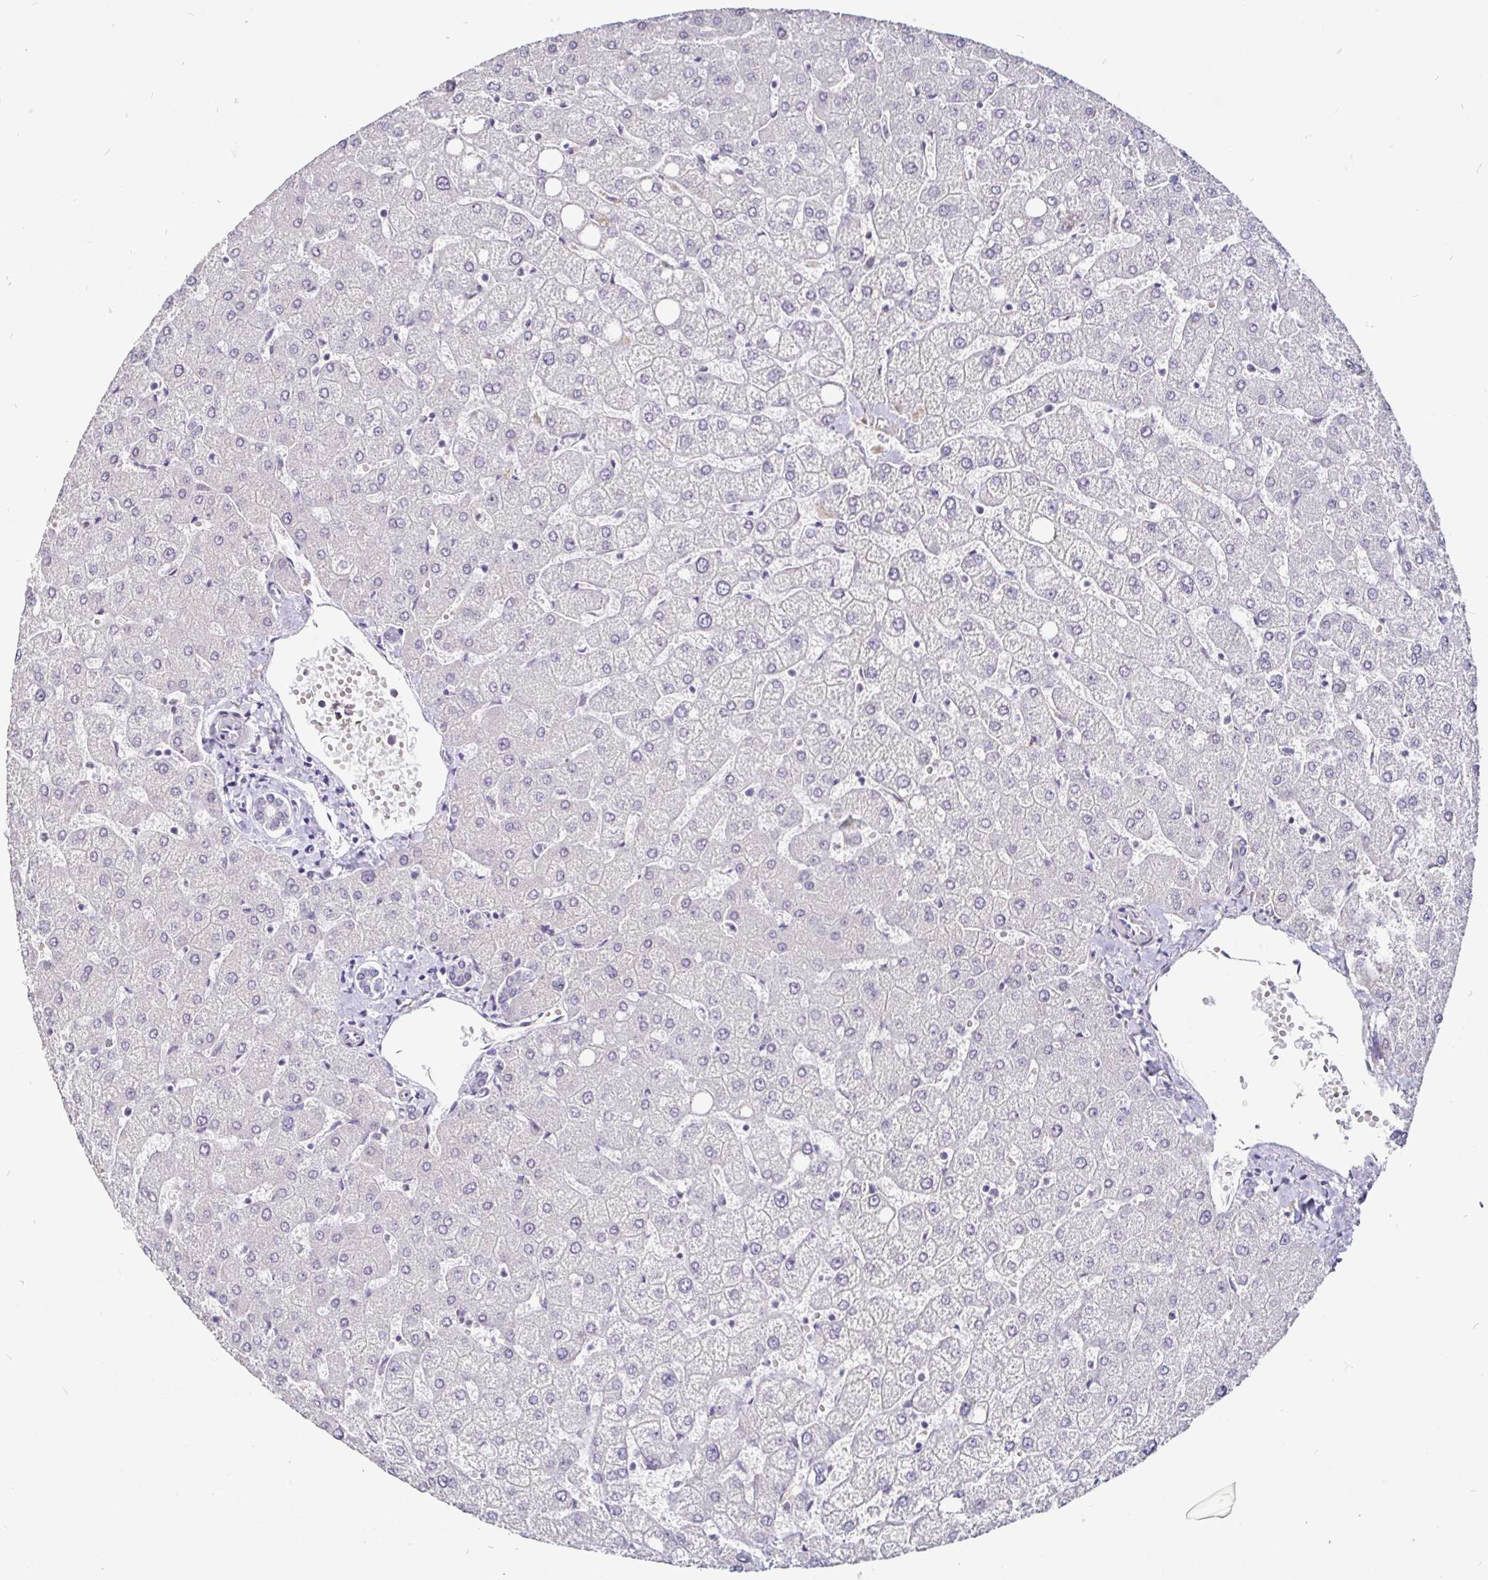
{"staining": {"intensity": "negative", "quantity": "none", "location": "none"}, "tissue": "liver", "cell_type": "Cholangiocytes", "image_type": "normal", "snomed": [{"axis": "morphology", "description": "Normal tissue, NOS"}, {"axis": "topography", "description": "Liver"}], "caption": "Immunohistochemistry (IHC) image of unremarkable liver: human liver stained with DAB (3,3'-diaminobenzidine) shows no significant protein staining in cholangiocytes.", "gene": "FAIM2", "patient": {"sex": "female", "age": 54}}